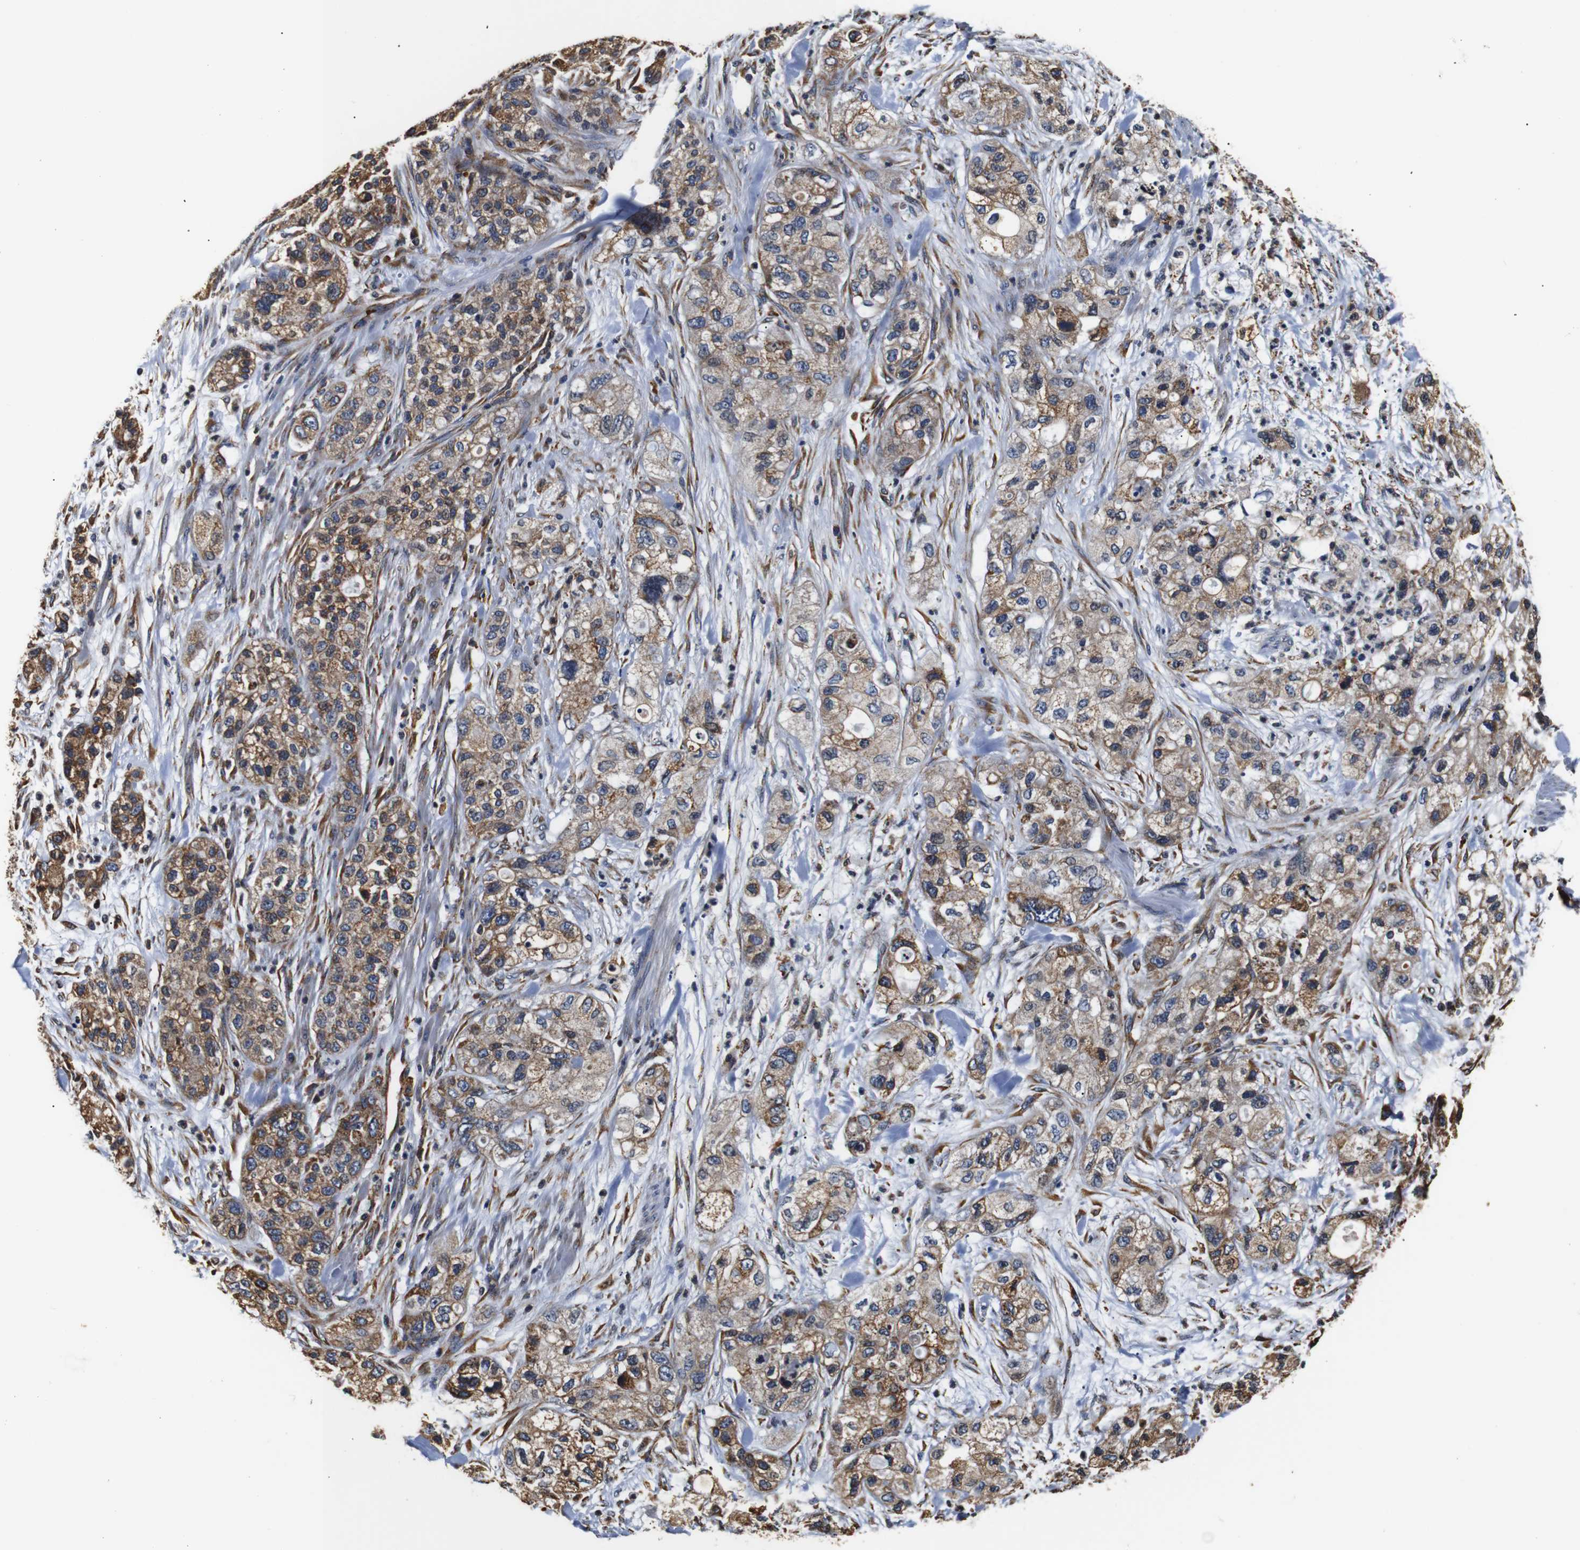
{"staining": {"intensity": "moderate", "quantity": ">75%", "location": "cytoplasmic/membranous"}, "tissue": "pancreatic cancer", "cell_type": "Tumor cells", "image_type": "cancer", "snomed": [{"axis": "morphology", "description": "Adenocarcinoma, NOS"}, {"axis": "topography", "description": "Pancreas"}], "caption": "Adenocarcinoma (pancreatic) stained with a protein marker exhibits moderate staining in tumor cells.", "gene": "HHIP", "patient": {"sex": "female", "age": 78}}